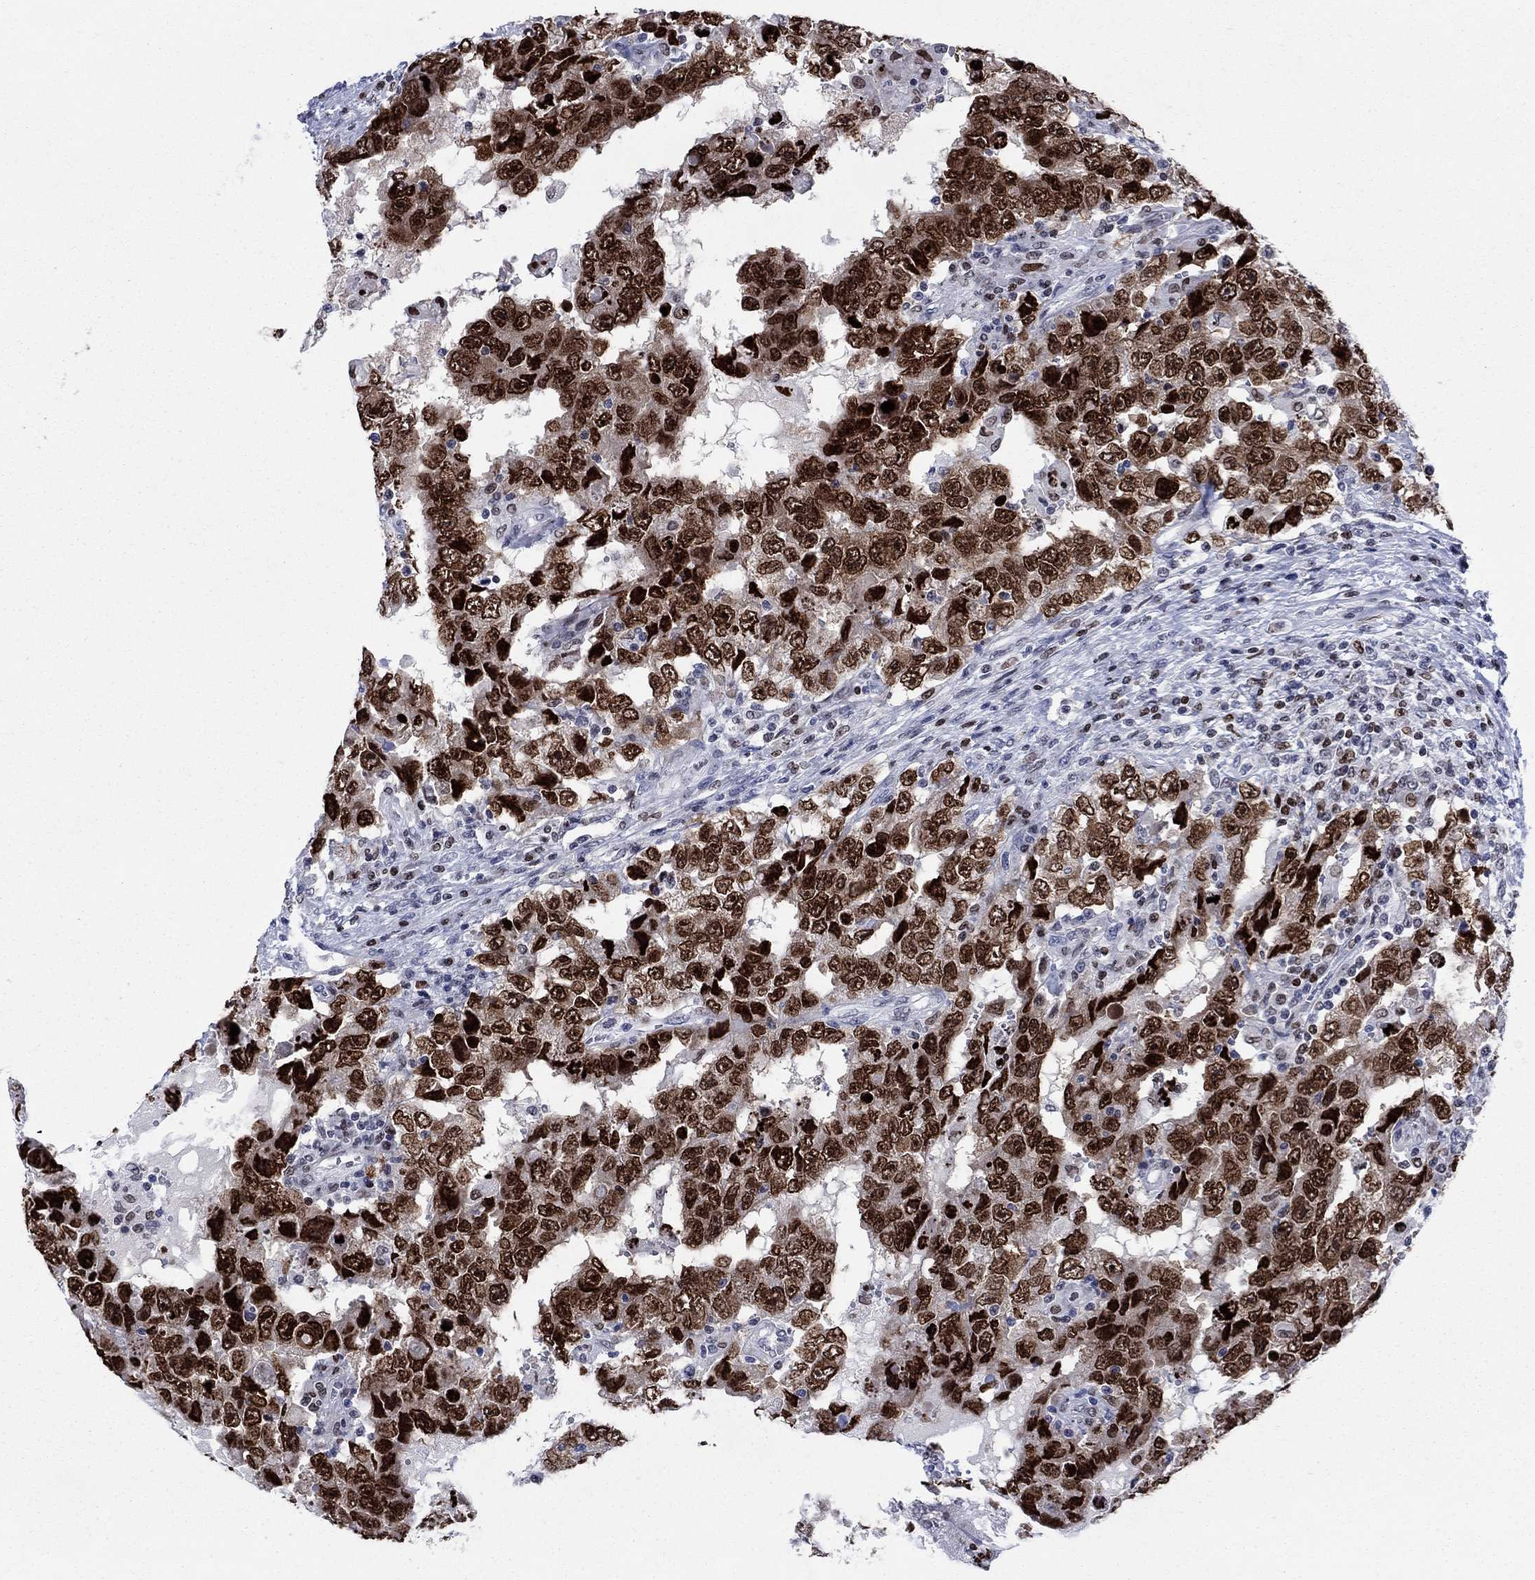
{"staining": {"intensity": "strong", "quantity": ">75%", "location": "nuclear"}, "tissue": "testis cancer", "cell_type": "Tumor cells", "image_type": "cancer", "snomed": [{"axis": "morphology", "description": "Carcinoma, Embryonal, NOS"}, {"axis": "topography", "description": "Testis"}], "caption": "This image demonstrates testis embryonal carcinoma stained with immunohistochemistry (IHC) to label a protein in brown. The nuclear of tumor cells show strong positivity for the protein. Nuclei are counter-stained blue.", "gene": "HMGA1", "patient": {"sex": "male", "age": 26}}